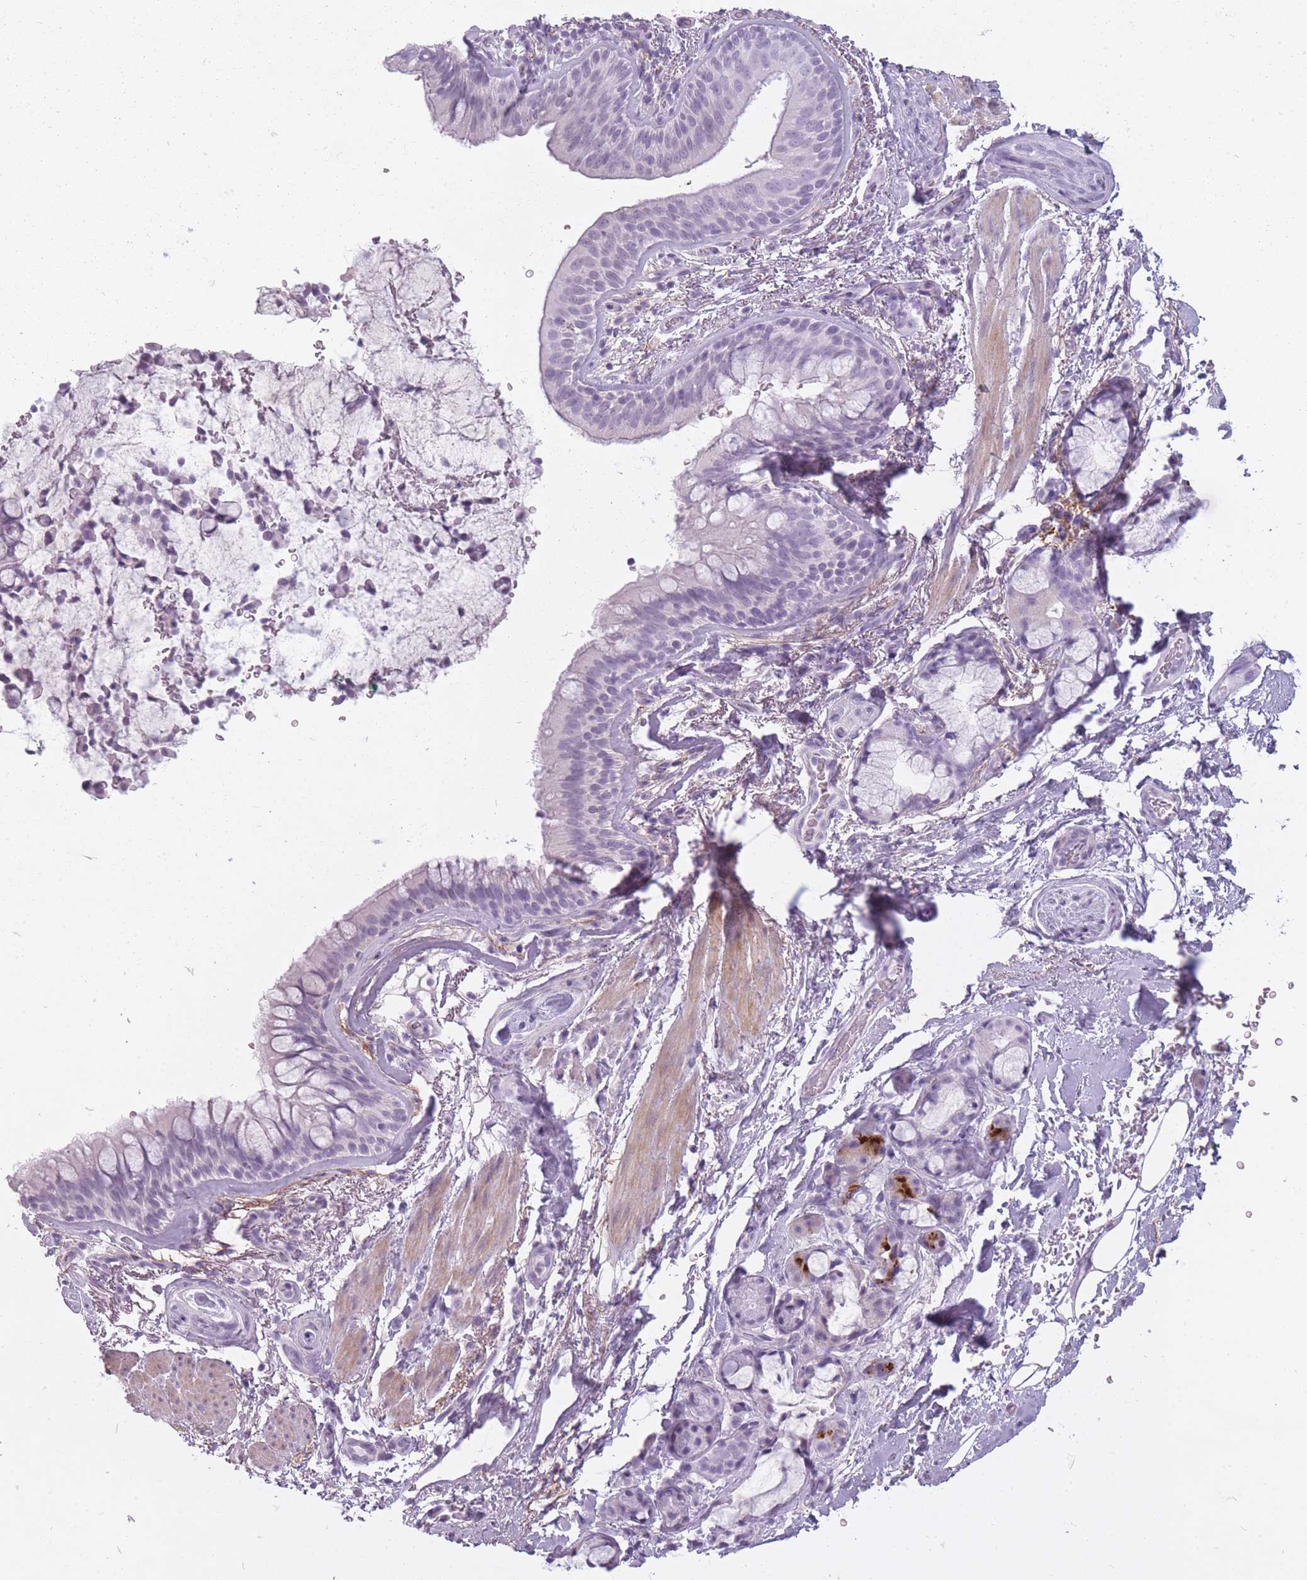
{"staining": {"intensity": "negative", "quantity": "none", "location": "none"}, "tissue": "adipose tissue", "cell_type": "Adipocytes", "image_type": "normal", "snomed": [{"axis": "morphology", "description": "Normal tissue, NOS"}, {"axis": "topography", "description": "Cartilage tissue"}, {"axis": "topography", "description": "Bronchus"}], "caption": "Image shows no protein positivity in adipocytes of unremarkable adipose tissue. (Immunohistochemistry (ihc), brightfield microscopy, high magnification).", "gene": "RFX4", "patient": {"sex": "female", "age": 72}}